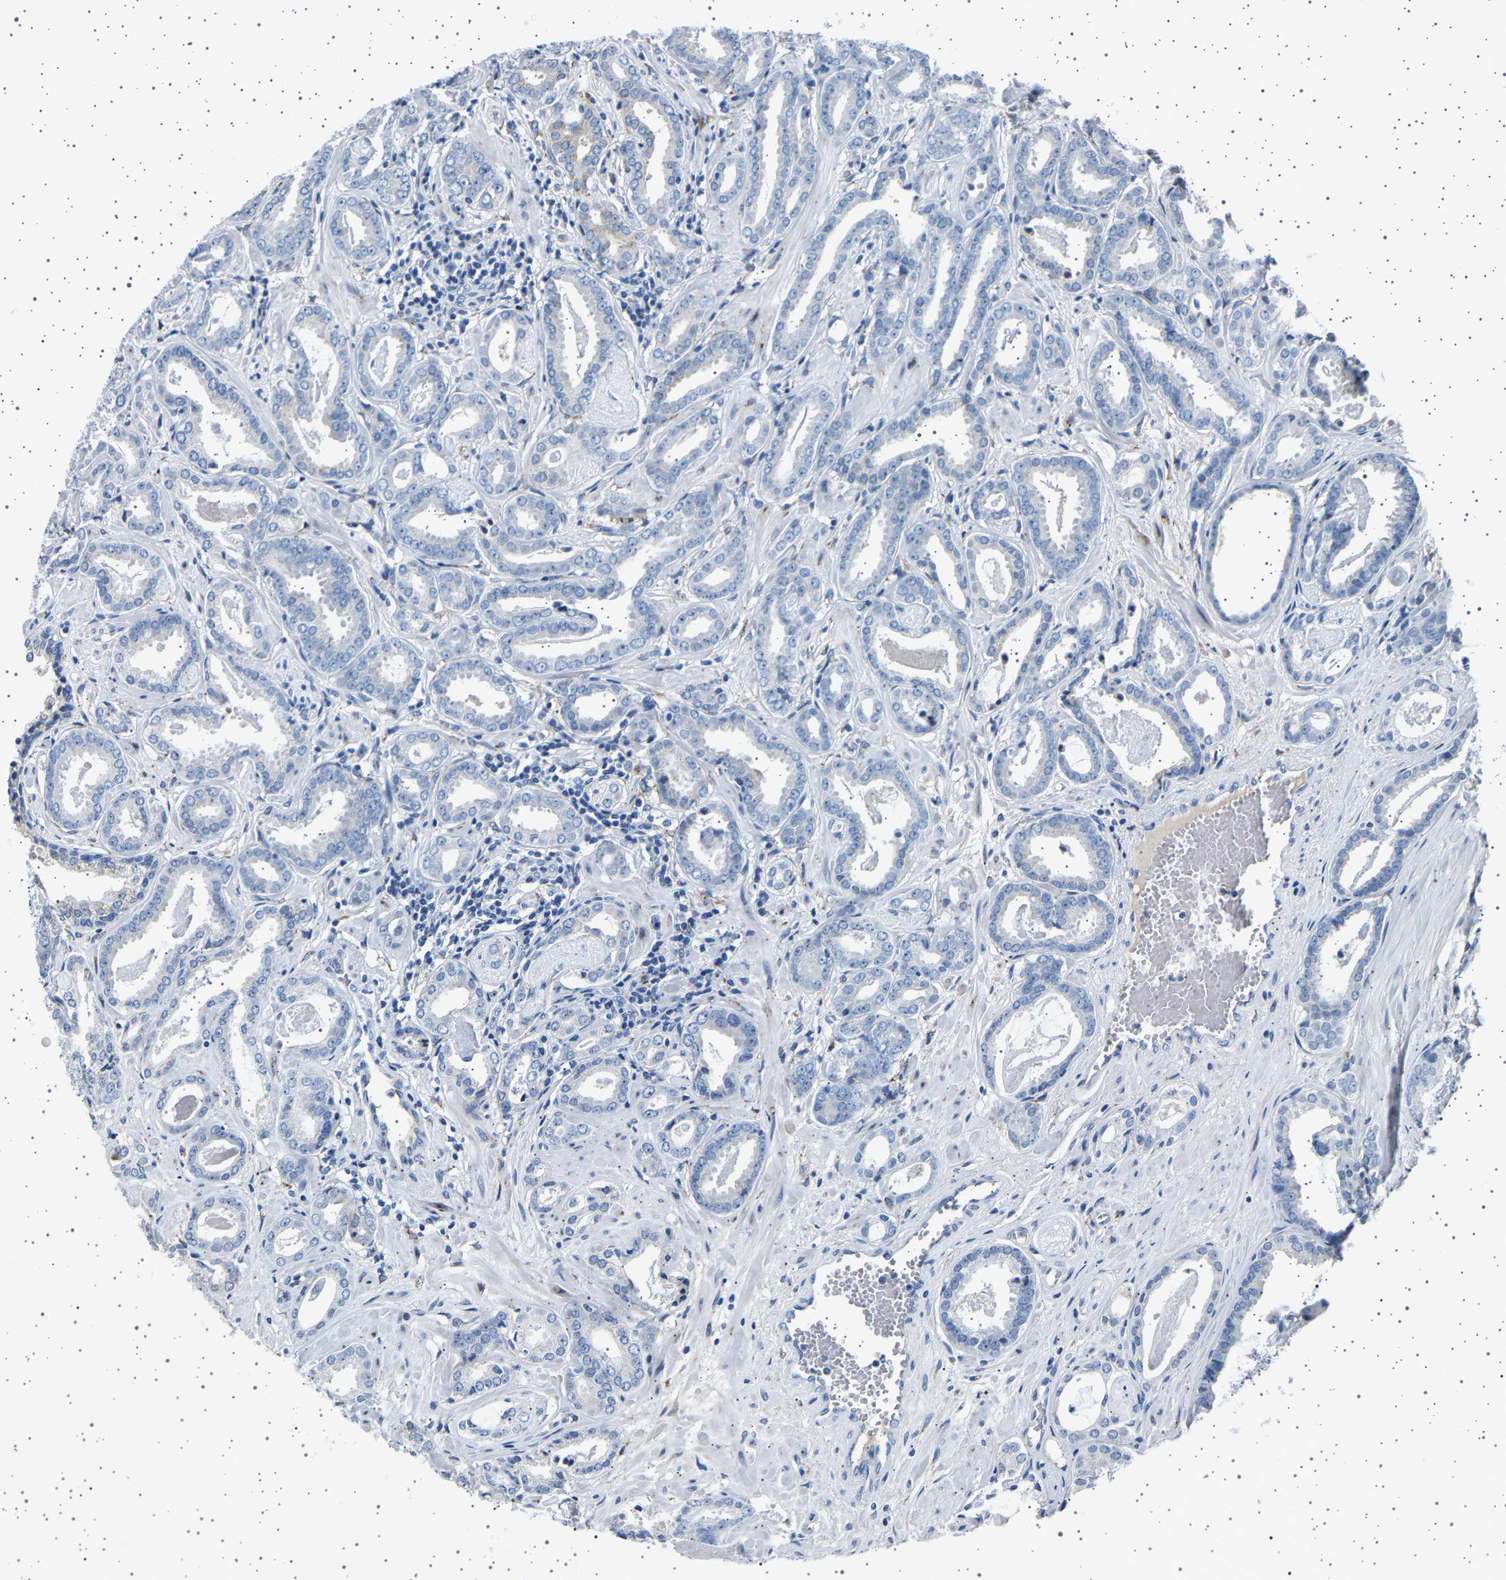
{"staining": {"intensity": "negative", "quantity": "none", "location": "none"}, "tissue": "prostate cancer", "cell_type": "Tumor cells", "image_type": "cancer", "snomed": [{"axis": "morphology", "description": "Adenocarcinoma, Low grade"}, {"axis": "topography", "description": "Prostate"}], "caption": "High magnification brightfield microscopy of prostate adenocarcinoma (low-grade) stained with DAB (3,3'-diaminobenzidine) (brown) and counterstained with hematoxylin (blue): tumor cells show no significant staining.", "gene": "FTCD", "patient": {"sex": "male", "age": 53}}